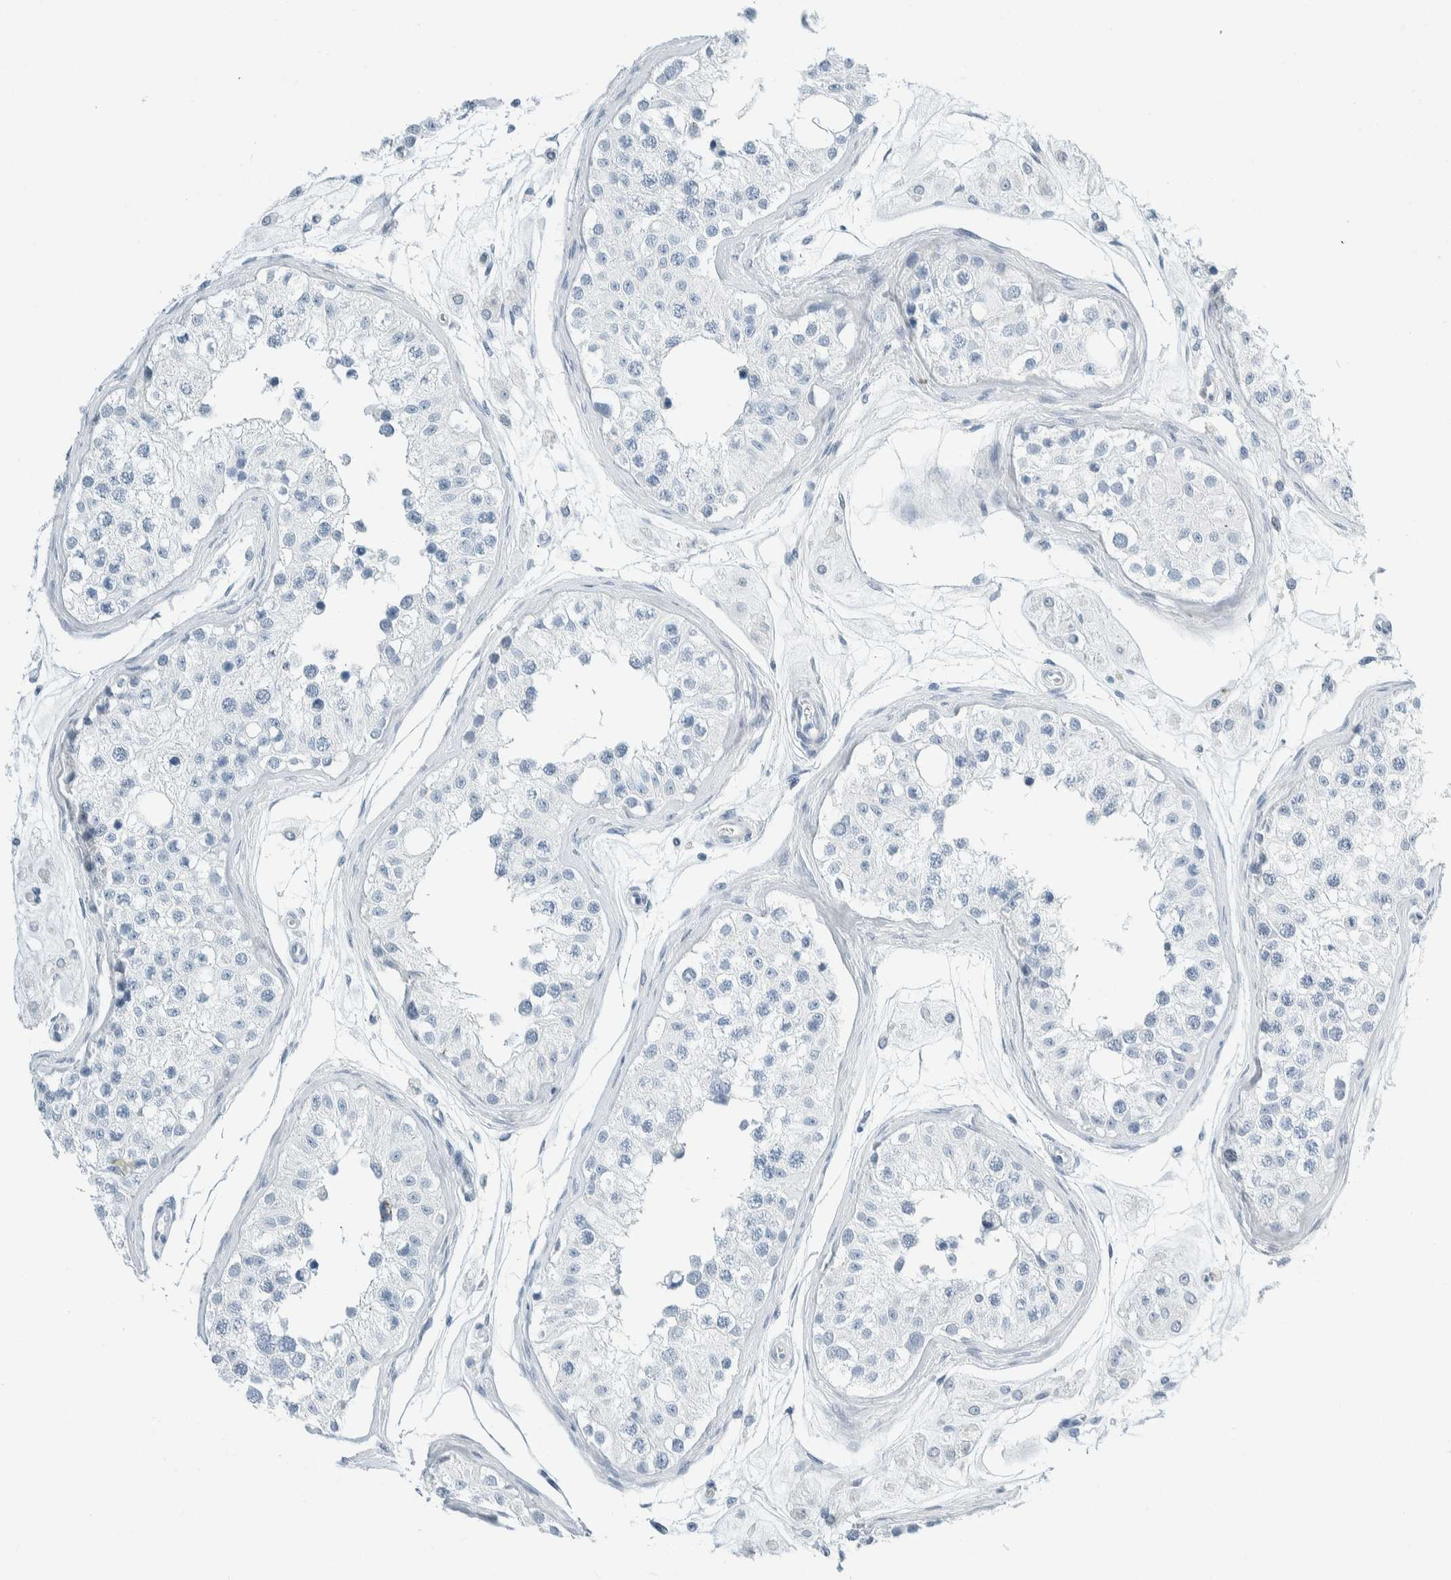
{"staining": {"intensity": "negative", "quantity": "none", "location": "none"}, "tissue": "testis", "cell_type": "Cells in seminiferous ducts", "image_type": "normal", "snomed": [{"axis": "morphology", "description": "Normal tissue, NOS"}, {"axis": "morphology", "description": "Adenocarcinoma, metastatic, NOS"}, {"axis": "topography", "description": "Testis"}], "caption": "IHC micrograph of normal testis: testis stained with DAB shows no significant protein positivity in cells in seminiferous ducts. (DAB (3,3'-diaminobenzidine) immunohistochemistry (IHC) visualized using brightfield microscopy, high magnification).", "gene": "ARHGAP27", "patient": {"sex": "male", "age": 26}}